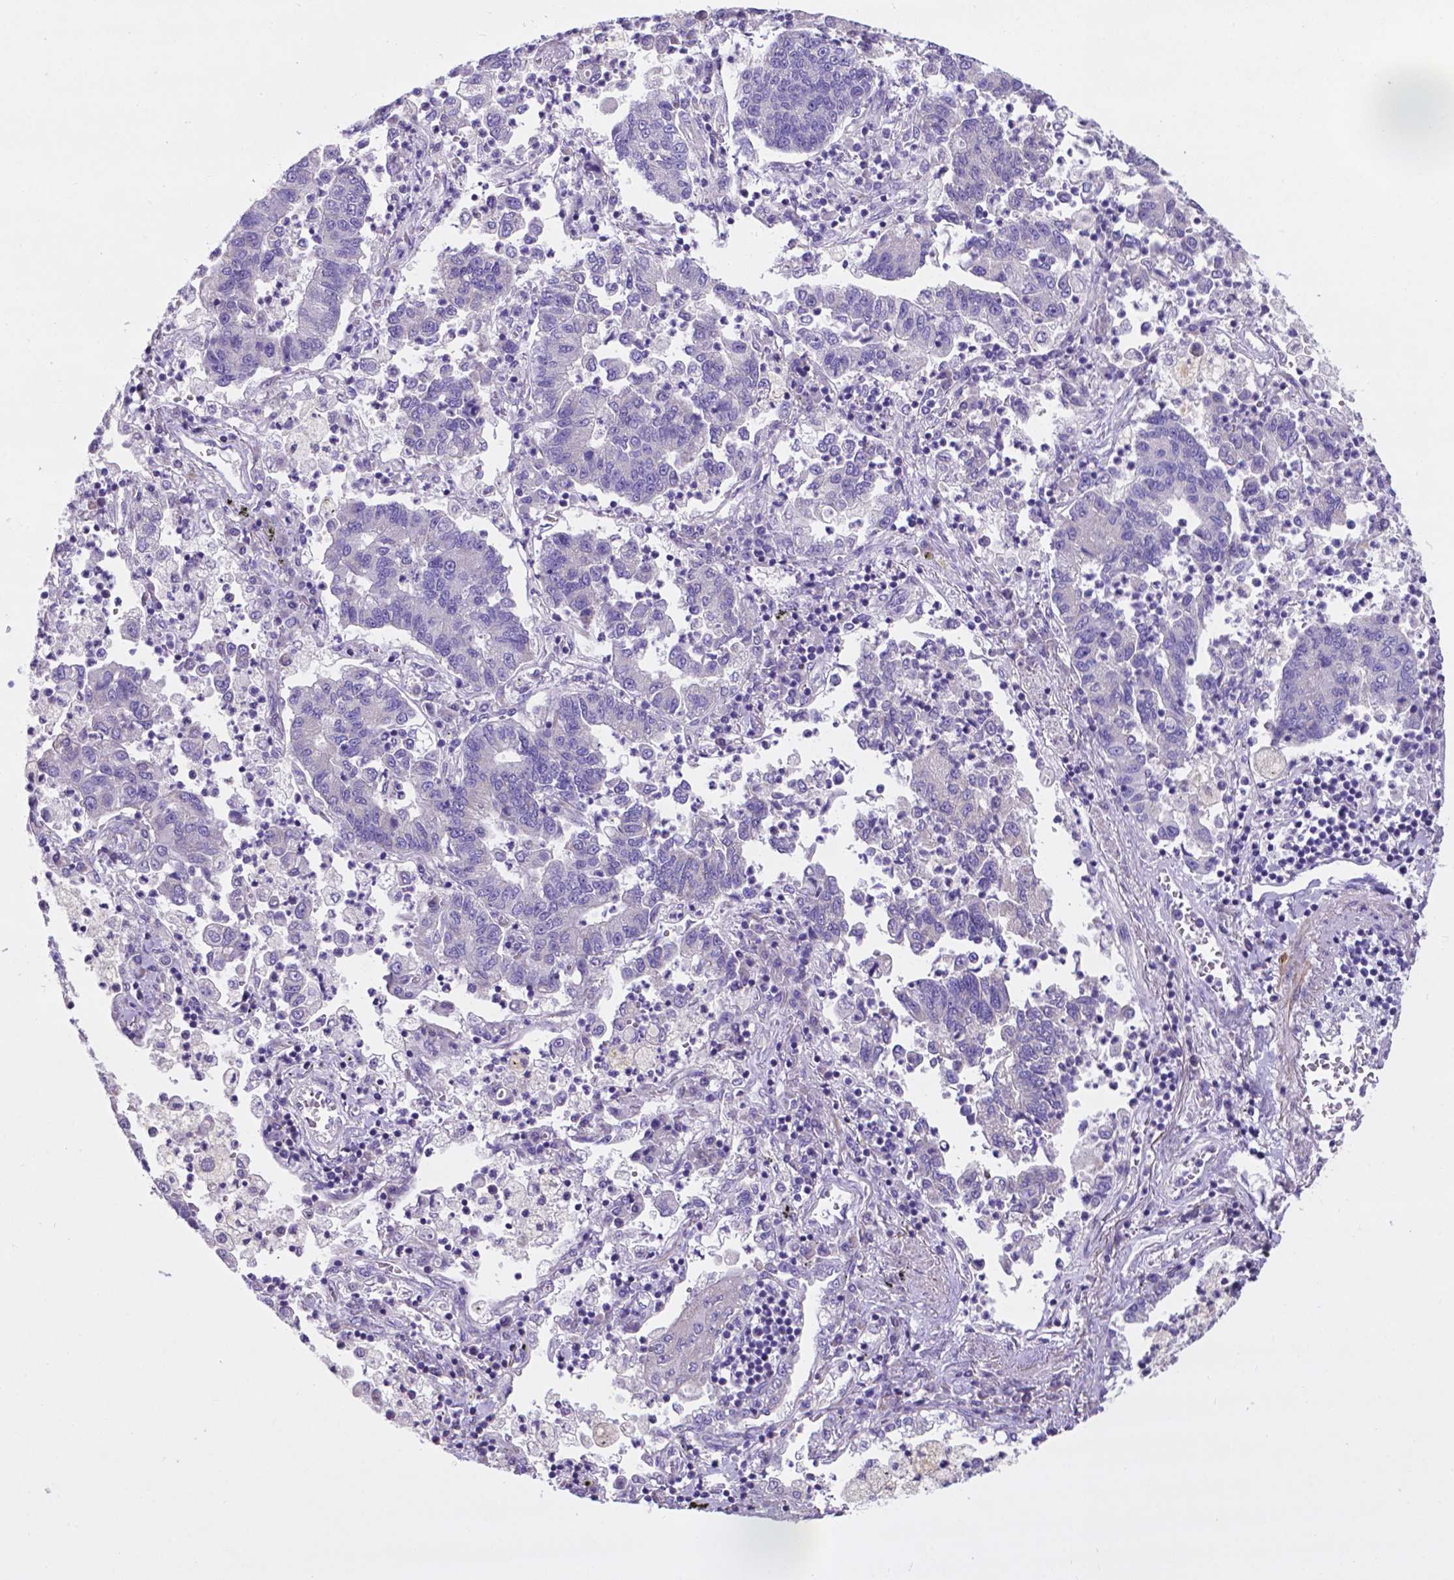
{"staining": {"intensity": "negative", "quantity": "none", "location": "none"}, "tissue": "lung cancer", "cell_type": "Tumor cells", "image_type": "cancer", "snomed": [{"axis": "morphology", "description": "Adenocarcinoma, NOS"}, {"axis": "topography", "description": "Lung"}], "caption": "Human lung cancer (adenocarcinoma) stained for a protein using IHC reveals no staining in tumor cells.", "gene": "PFKFB4", "patient": {"sex": "female", "age": 57}}